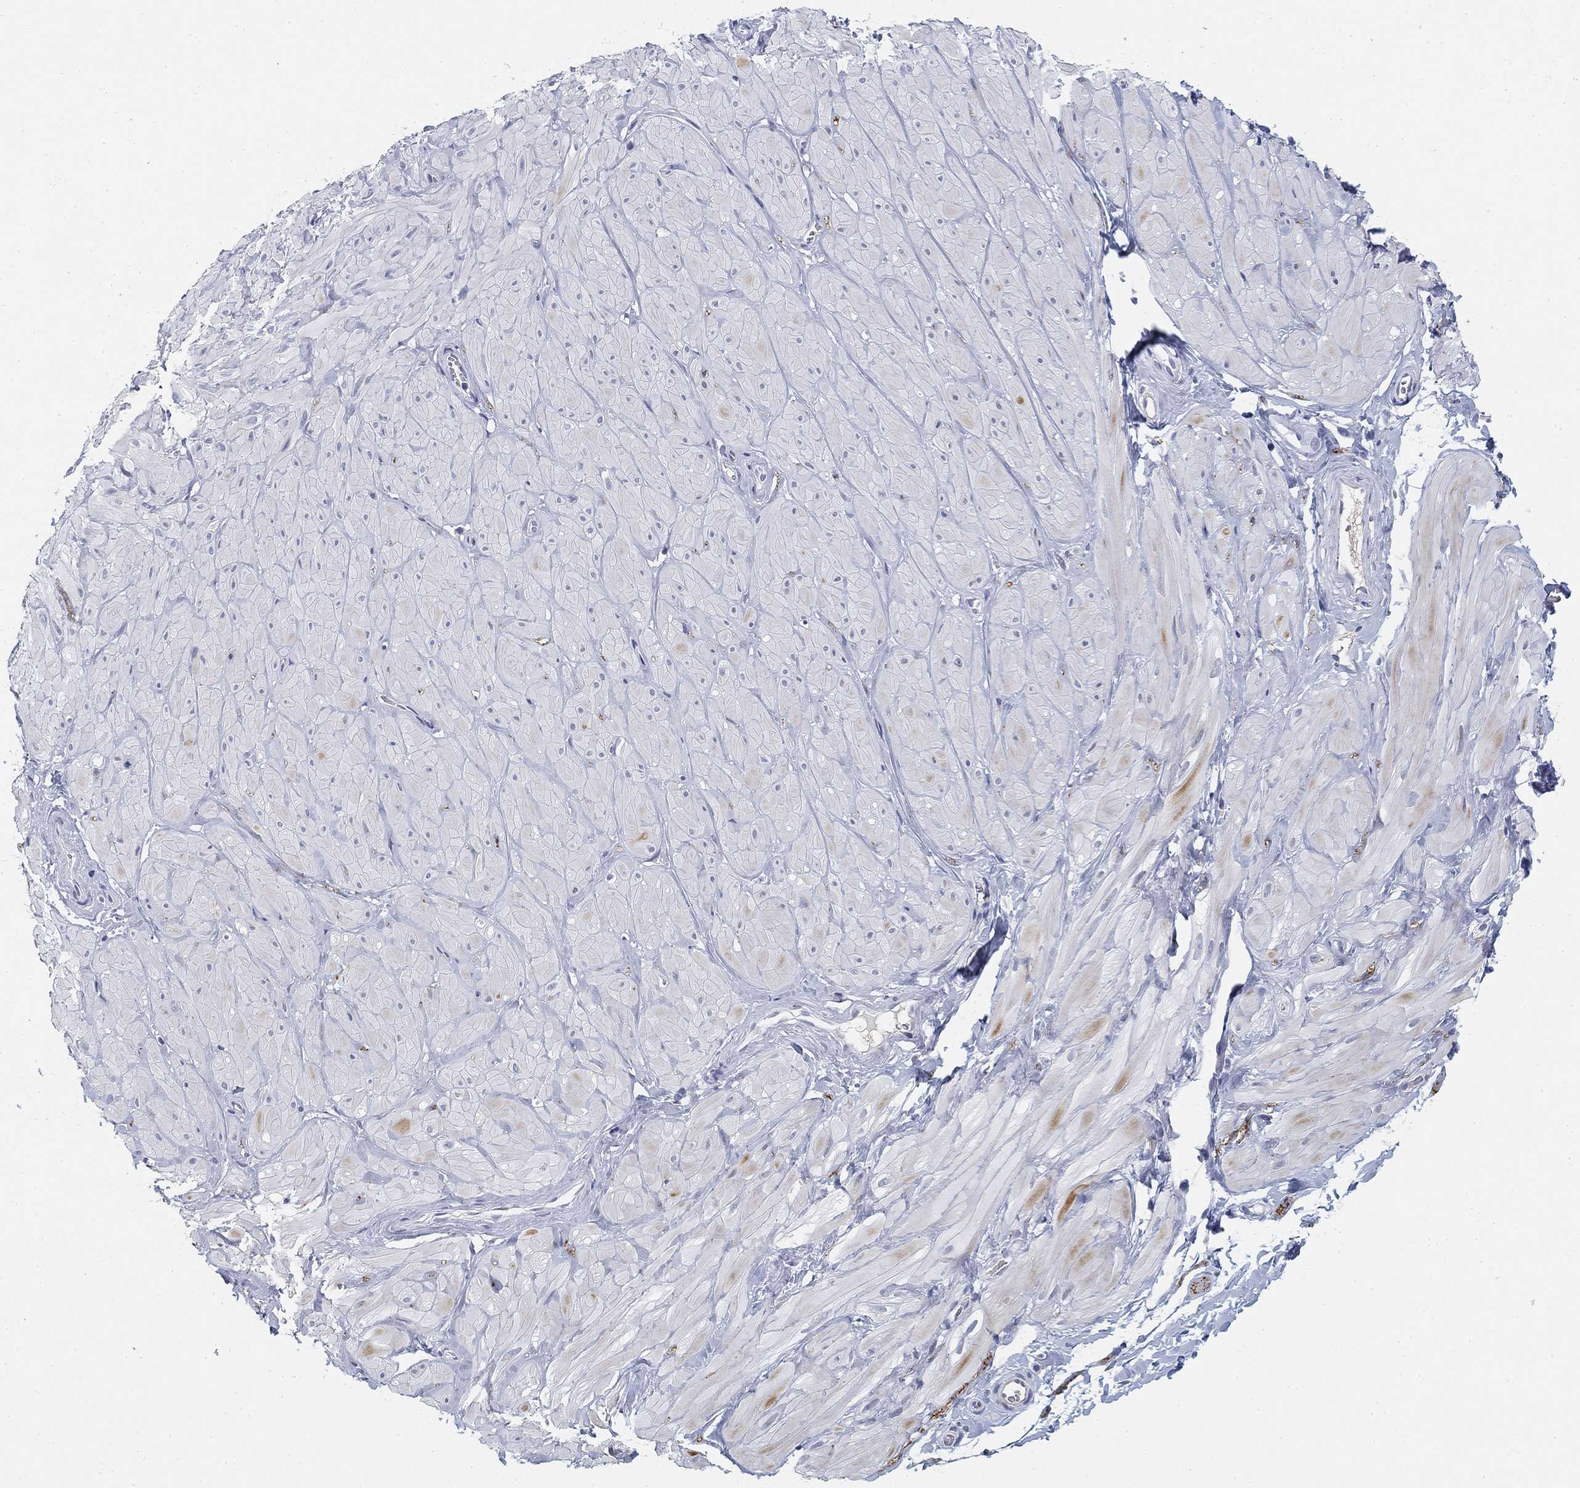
{"staining": {"intensity": "negative", "quantity": "none", "location": "none"}, "tissue": "adipose tissue", "cell_type": "Adipocytes", "image_type": "normal", "snomed": [{"axis": "morphology", "description": "Normal tissue, NOS"}, {"axis": "topography", "description": "Smooth muscle"}, {"axis": "topography", "description": "Peripheral nerve tissue"}], "caption": "An immunohistochemistry (IHC) image of normal adipose tissue is shown. There is no staining in adipocytes of adipose tissue. The staining is performed using DAB brown chromogen with nuclei counter-stained in using hematoxylin.", "gene": "SLC2A5", "patient": {"sex": "male", "age": 22}}